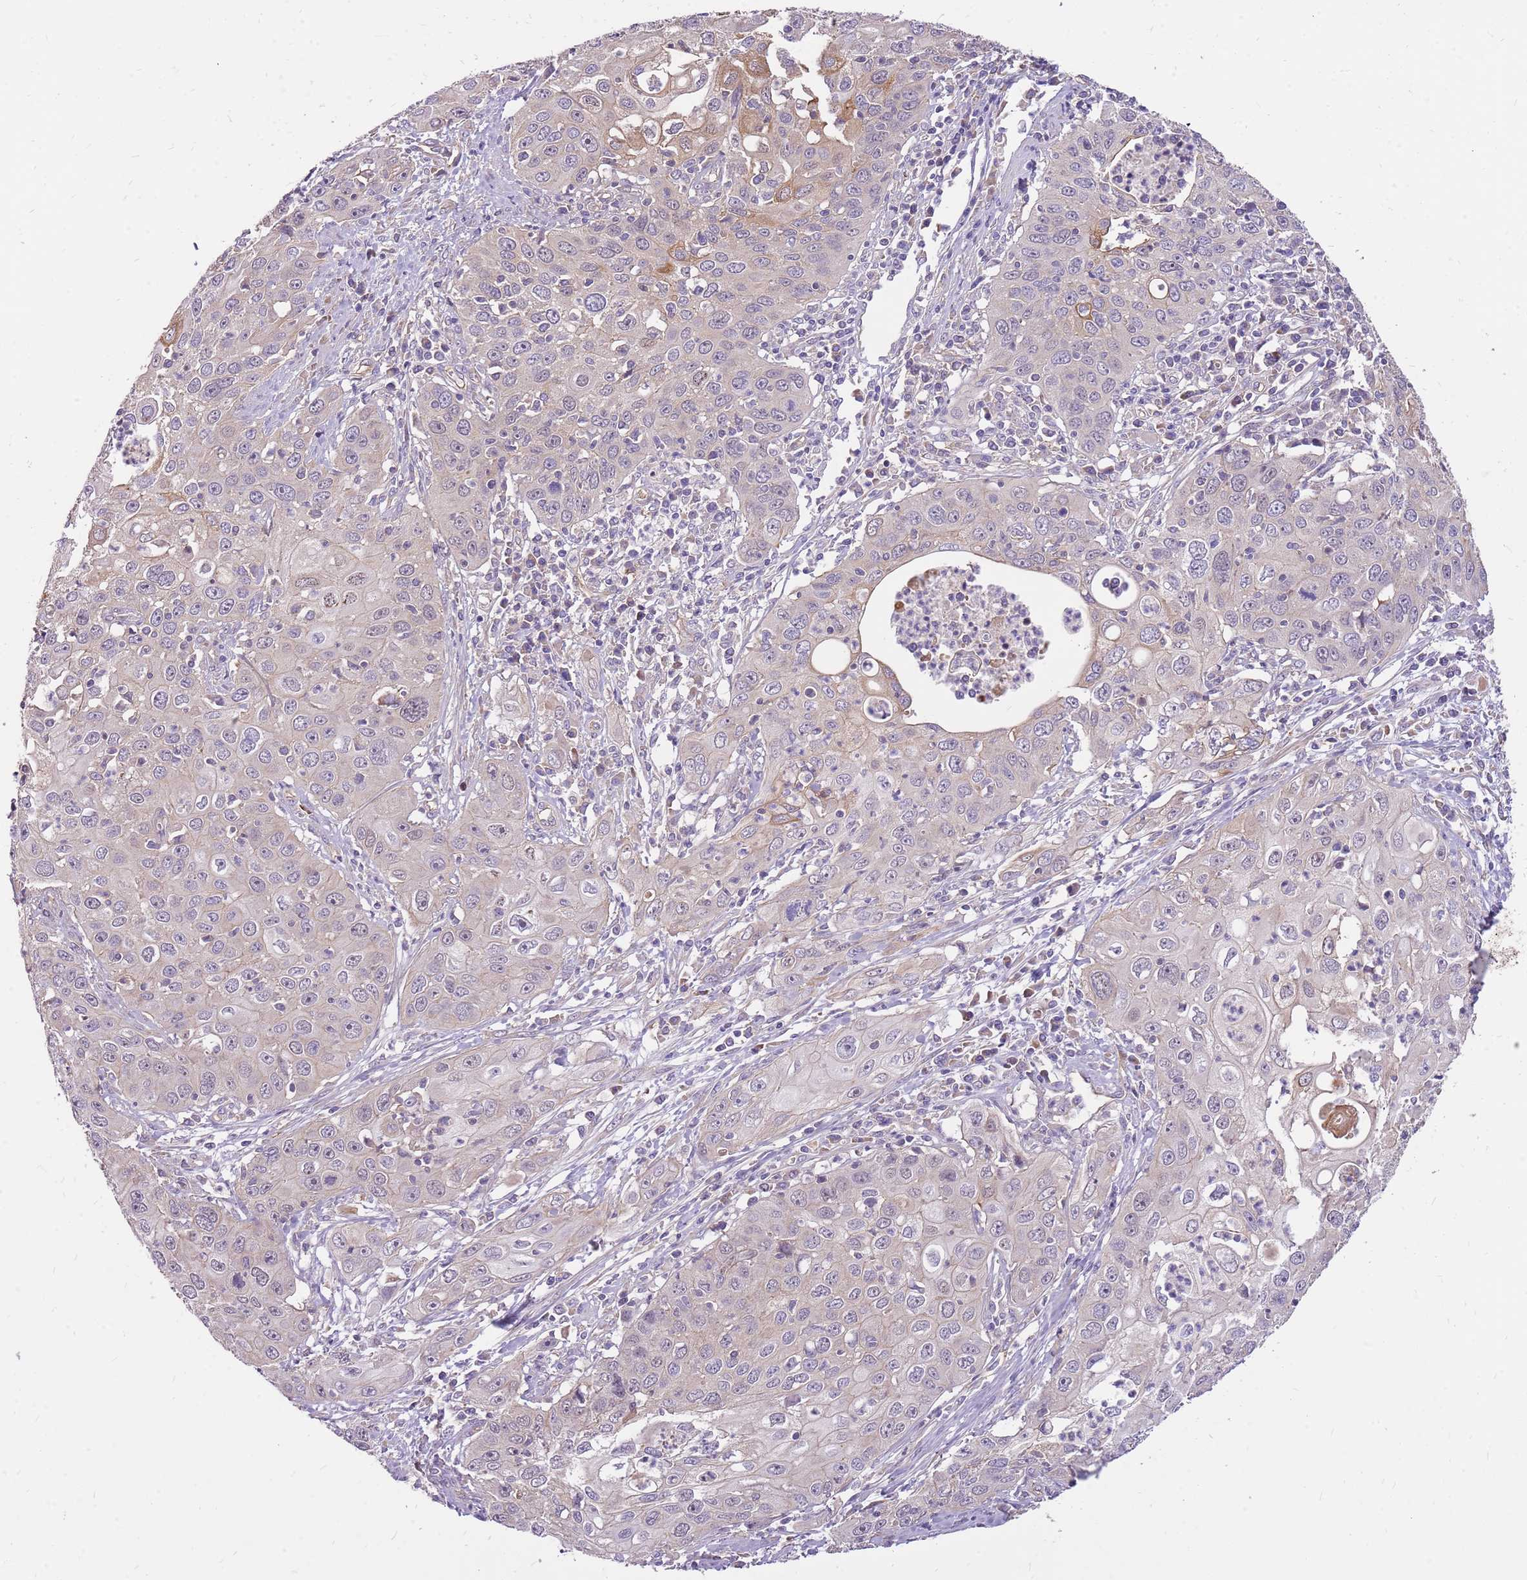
{"staining": {"intensity": "moderate", "quantity": "<25%", "location": "cytoplasmic/membranous"}, "tissue": "cervical cancer", "cell_type": "Tumor cells", "image_type": "cancer", "snomed": [{"axis": "morphology", "description": "Squamous cell carcinoma, NOS"}, {"axis": "topography", "description": "Cervix"}], "caption": "The image shows staining of cervical cancer (squamous cell carcinoma), revealing moderate cytoplasmic/membranous protein staining (brown color) within tumor cells.", "gene": "WASHC4", "patient": {"sex": "female", "age": 36}}